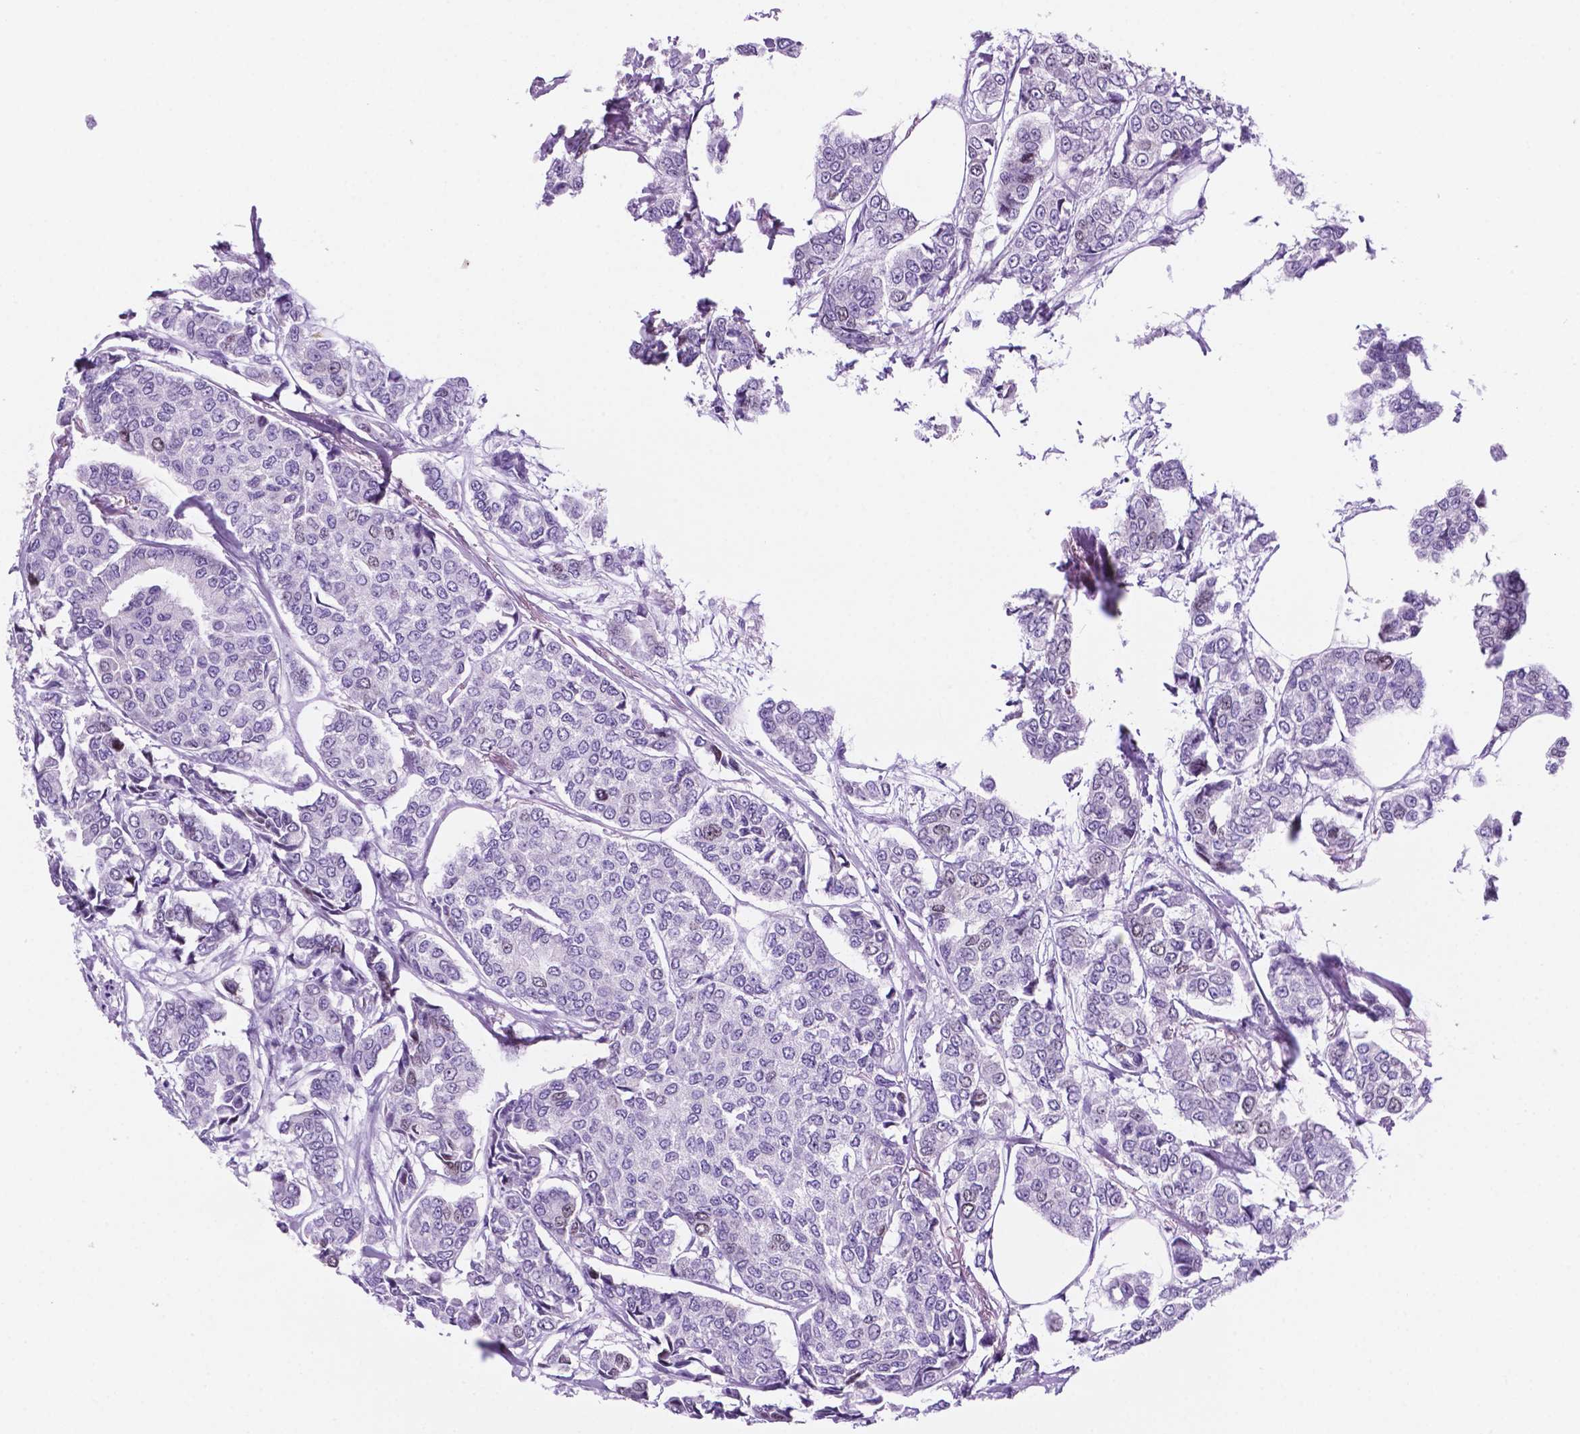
{"staining": {"intensity": "negative", "quantity": "none", "location": "none"}, "tissue": "breast cancer", "cell_type": "Tumor cells", "image_type": "cancer", "snomed": [{"axis": "morphology", "description": "Duct carcinoma"}, {"axis": "topography", "description": "Breast"}], "caption": "DAB (3,3'-diaminobenzidine) immunohistochemical staining of infiltrating ductal carcinoma (breast) displays no significant staining in tumor cells.", "gene": "NCAPH2", "patient": {"sex": "female", "age": 94}}